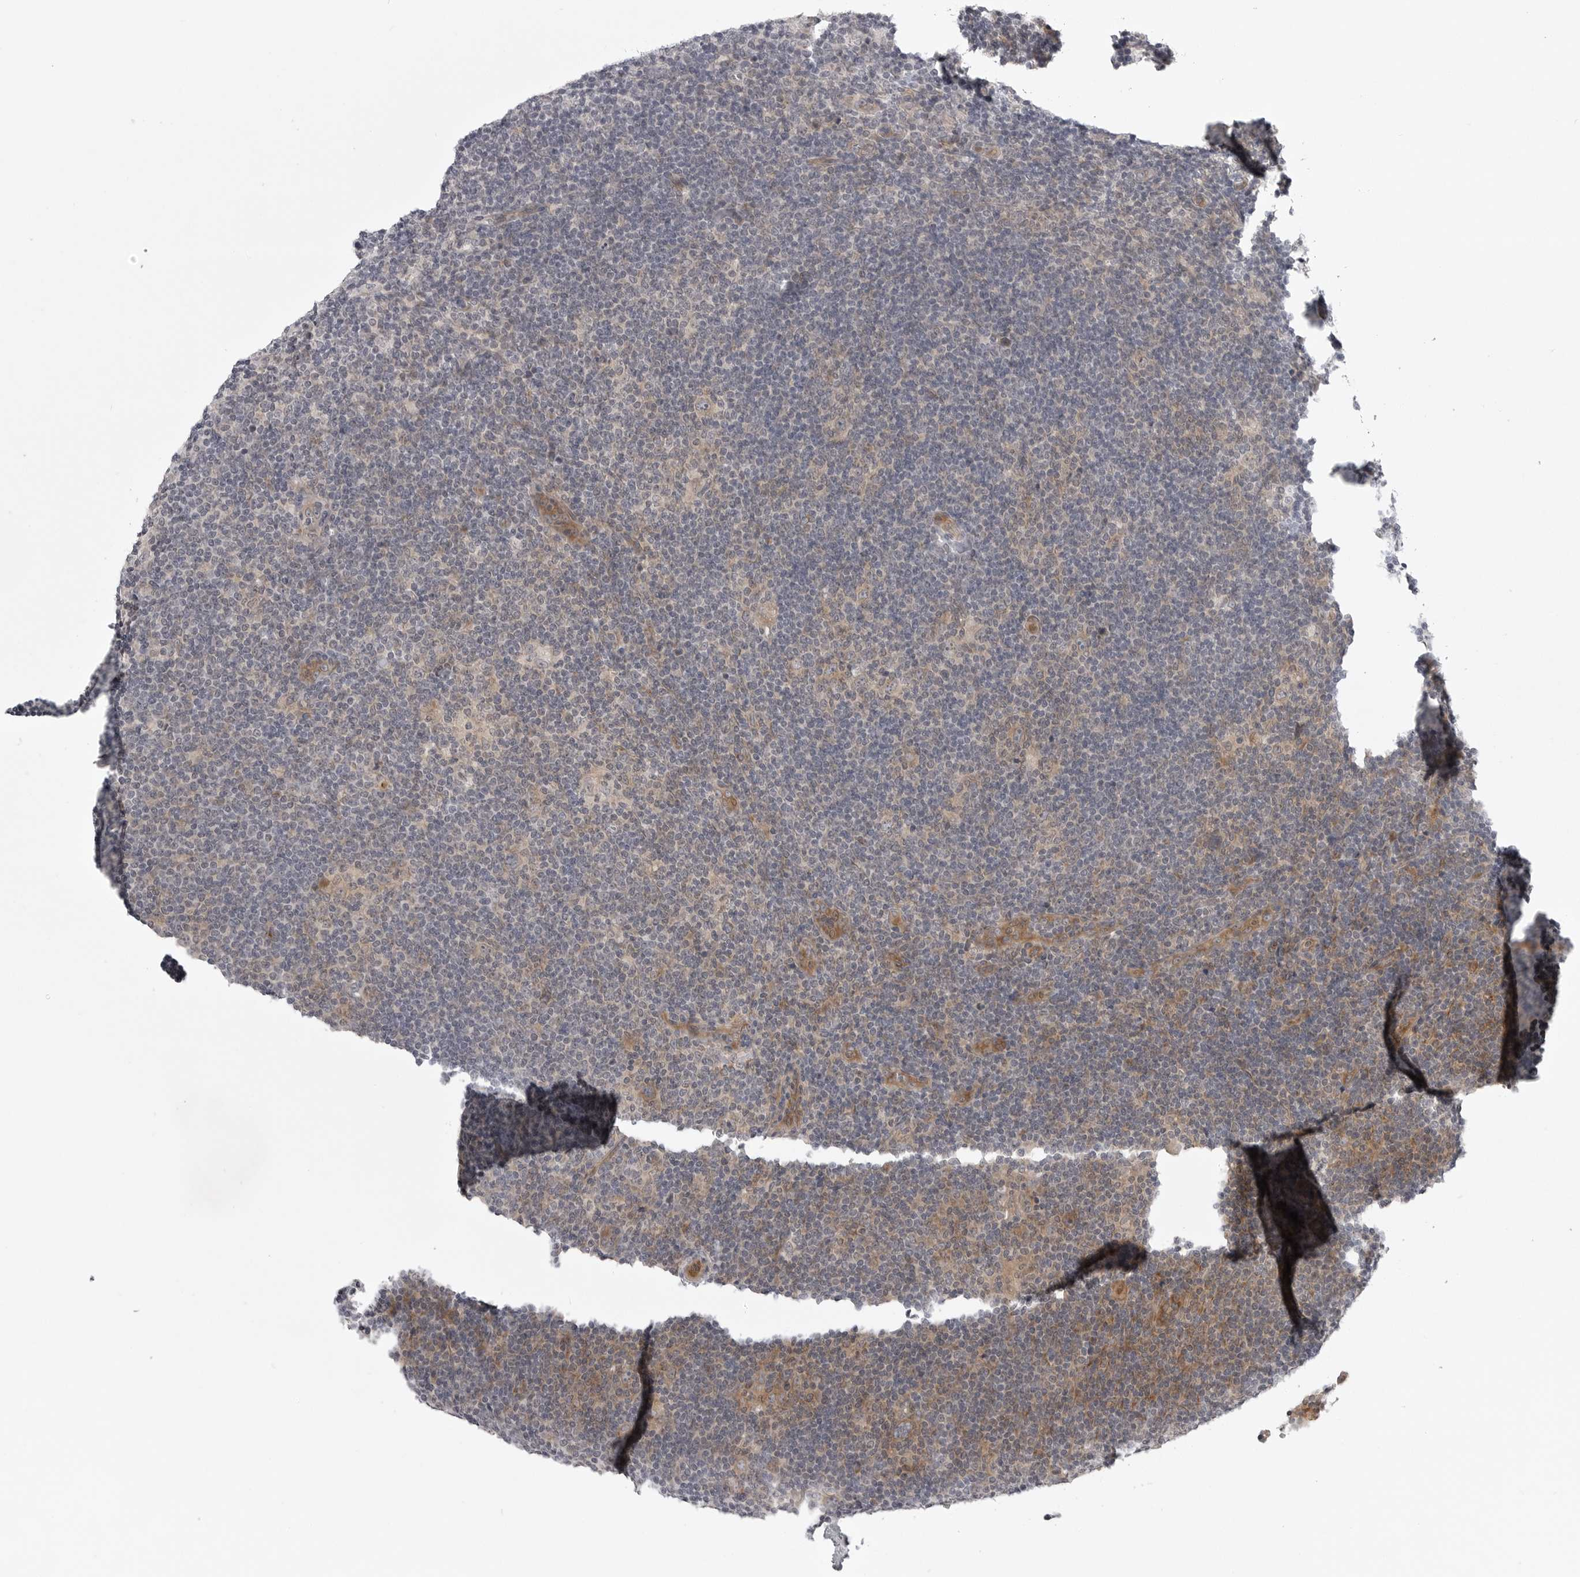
{"staining": {"intensity": "negative", "quantity": "none", "location": "none"}, "tissue": "lymphoma", "cell_type": "Tumor cells", "image_type": "cancer", "snomed": [{"axis": "morphology", "description": "Hodgkin's disease, NOS"}, {"axis": "topography", "description": "Lymph node"}], "caption": "High power microscopy micrograph of an immunohistochemistry histopathology image of Hodgkin's disease, revealing no significant expression in tumor cells. (DAB immunohistochemistry visualized using brightfield microscopy, high magnification).", "gene": "CD300LD", "patient": {"sex": "female", "age": 57}}